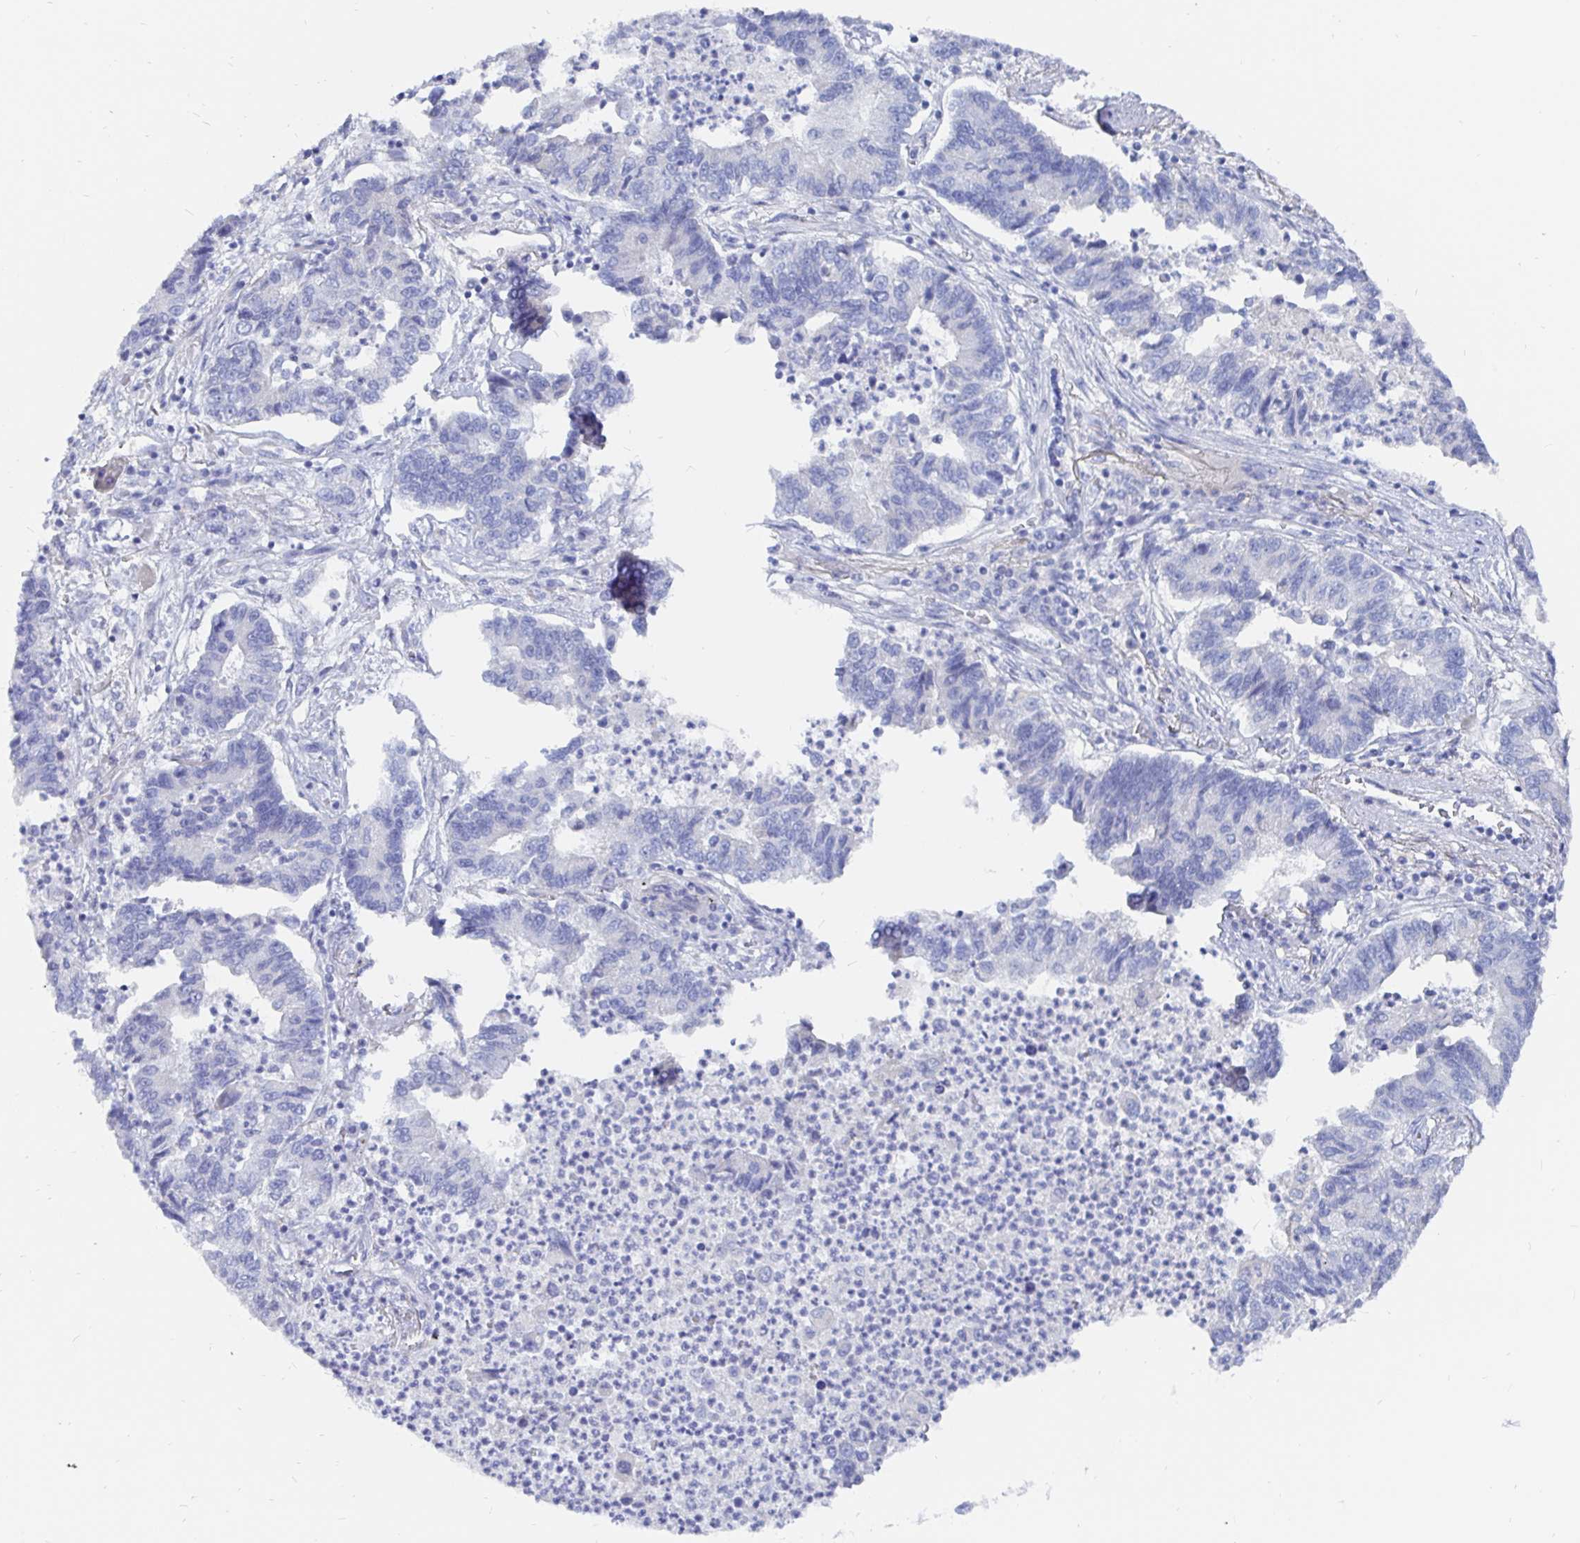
{"staining": {"intensity": "negative", "quantity": "none", "location": "none"}, "tissue": "lung cancer", "cell_type": "Tumor cells", "image_type": "cancer", "snomed": [{"axis": "morphology", "description": "Adenocarcinoma, NOS"}, {"axis": "topography", "description": "Lung"}], "caption": "The micrograph exhibits no staining of tumor cells in lung adenocarcinoma.", "gene": "COX16", "patient": {"sex": "female", "age": 57}}